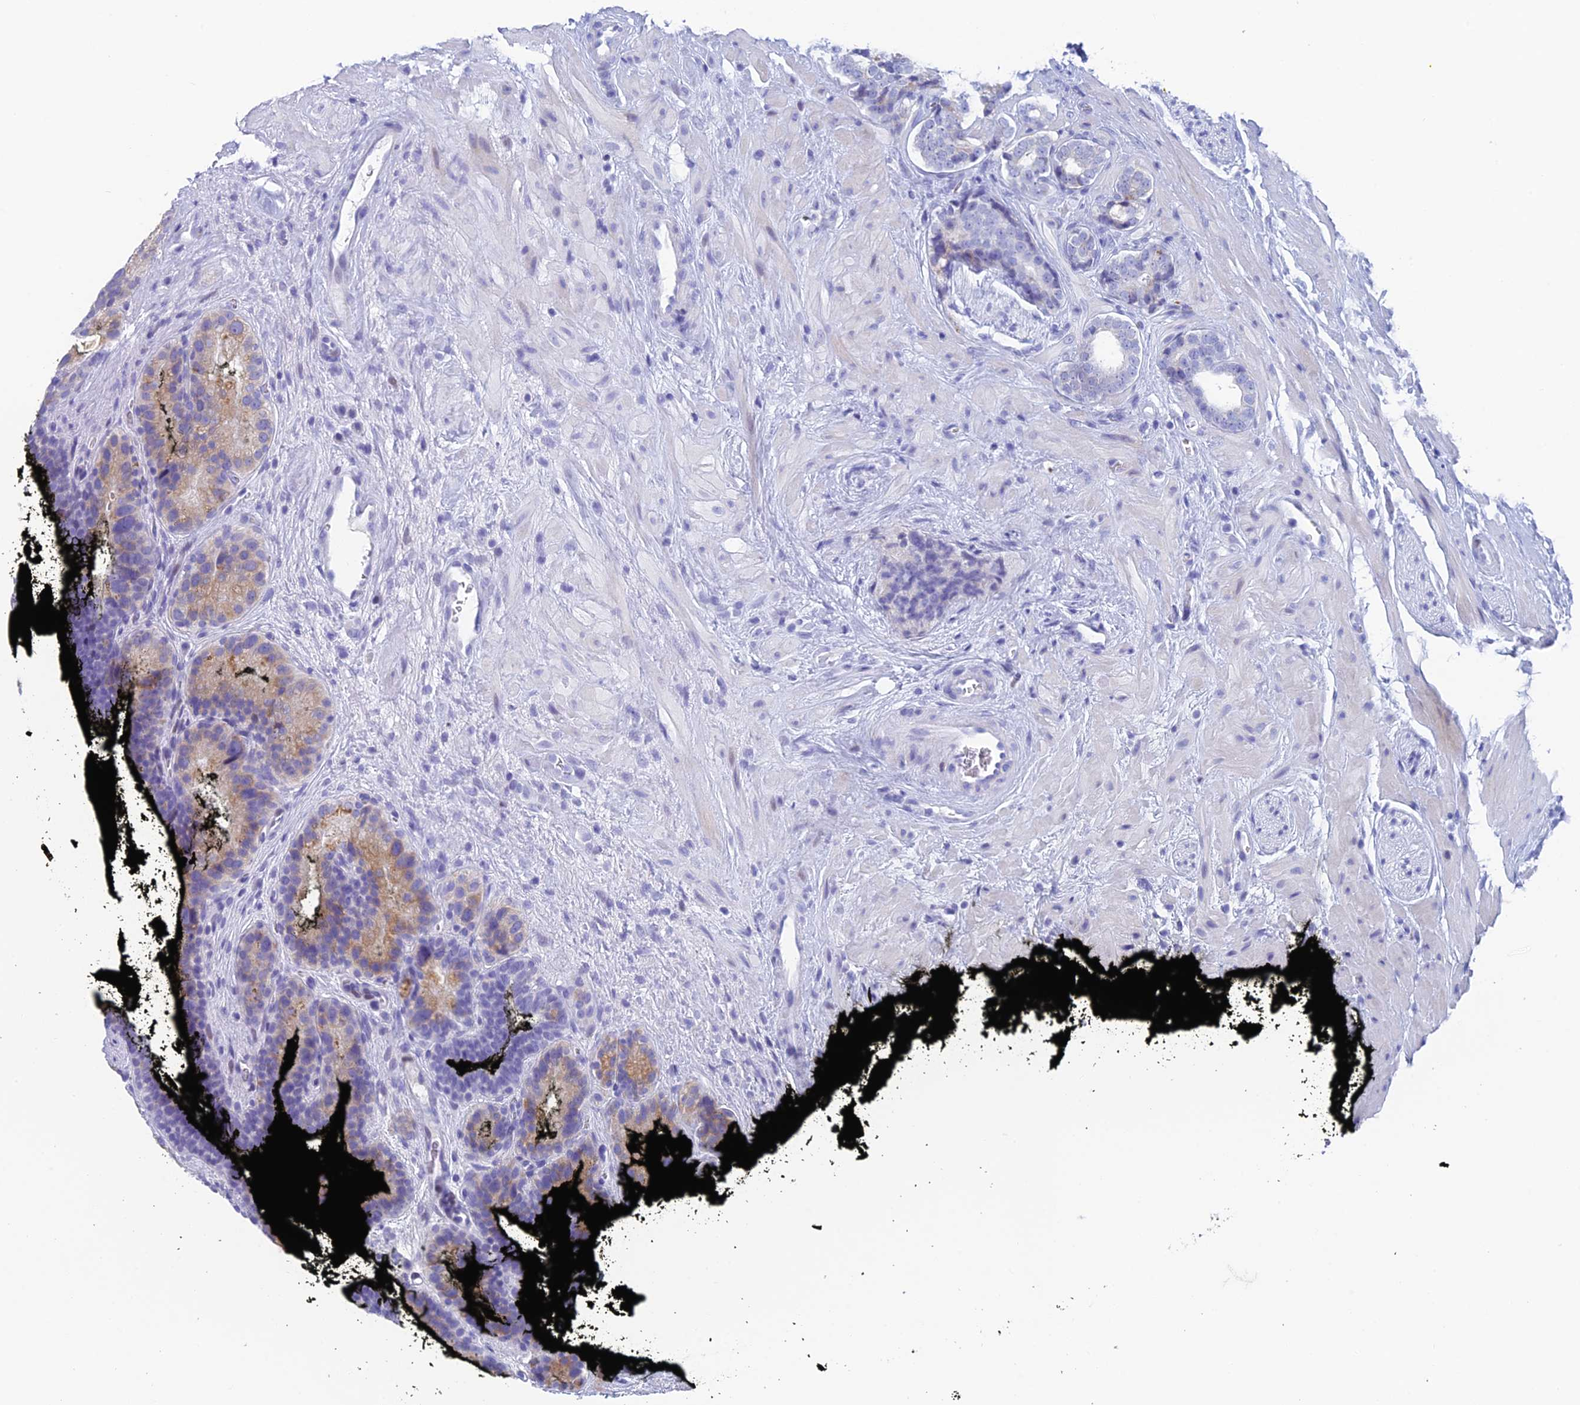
{"staining": {"intensity": "weak", "quantity": "25%-75%", "location": "cytoplasmic/membranous"}, "tissue": "prostate cancer", "cell_type": "Tumor cells", "image_type": "cancer", "snomed": [{"axis": "morphology", "description": "Adenocarcinoma, High grade"}, {"axis": "topography", "description": "Prostate"}], "caption": "Tumor cells show weak cytoplasmic/membranous positivity in approximately 25%-75% of cells in prostate cancer (adenocarcinoma (high-grade)). Ihc stains the protein of interest in brown and the nuclei are stained blue.", "gene": "REXO5", "patient": {"sex": "male", "age": 56}}